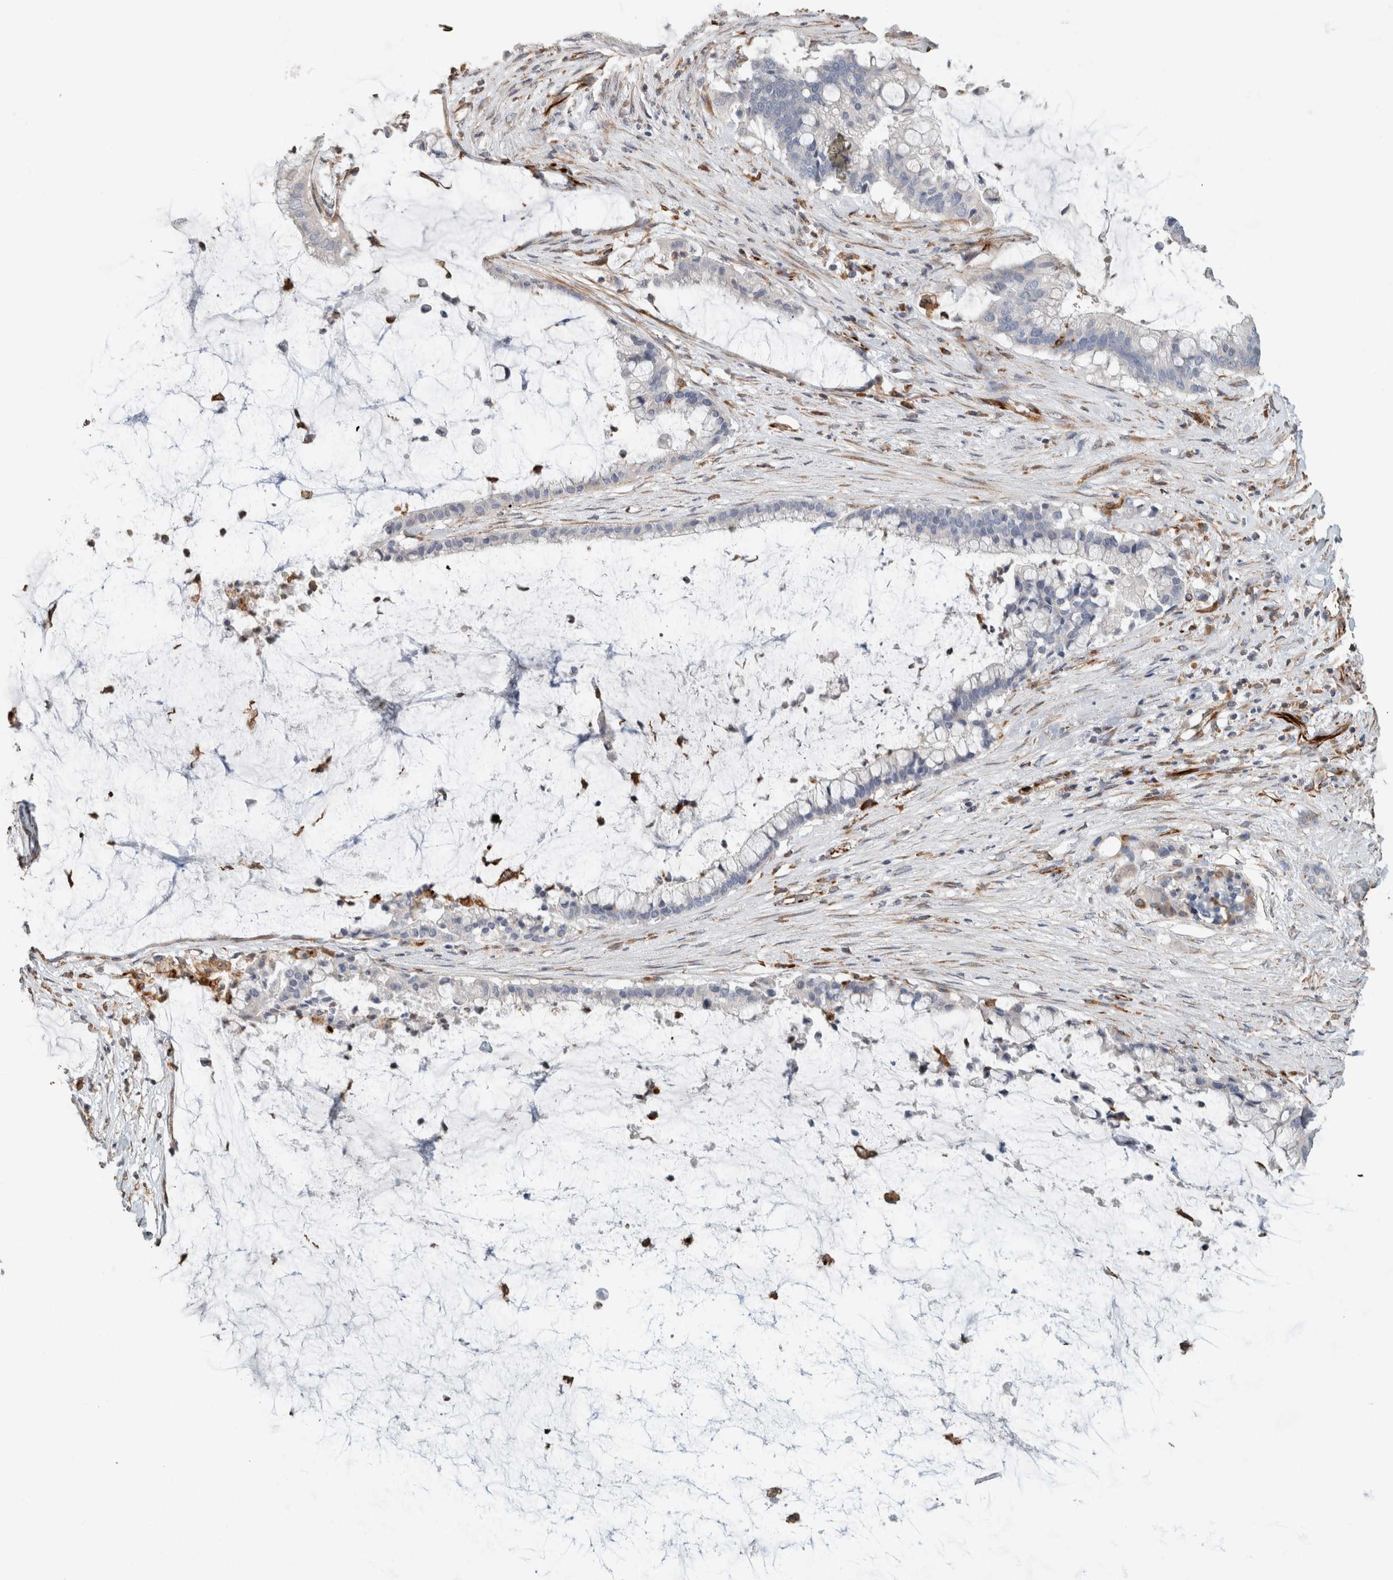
{"staining": {"intensity": "negative", "quantity": "none", "location": "none"}, "tissue": "pancreatic cancer", "cell_type": "Tumor cells", "image_type": "cancer", "snomed": [{"axis": "morphology", "description": "Adenocarcinoma, NOS"}, {"axis": "topography", "description": "Pancreas"}], "caption": "An immunohistochemistry image of pancreatic cancer (adenocarcinoma) is shown. There is no staining in tumor cells of pancreatic cancer (adenocarcinoma). (DAB (3,3'-diaminobenzidine) immunohistochemistry visualized using brightfield microscopy, high magnification).", "gene": "LY86", "patient": {"sex": "male", "age": 41}}